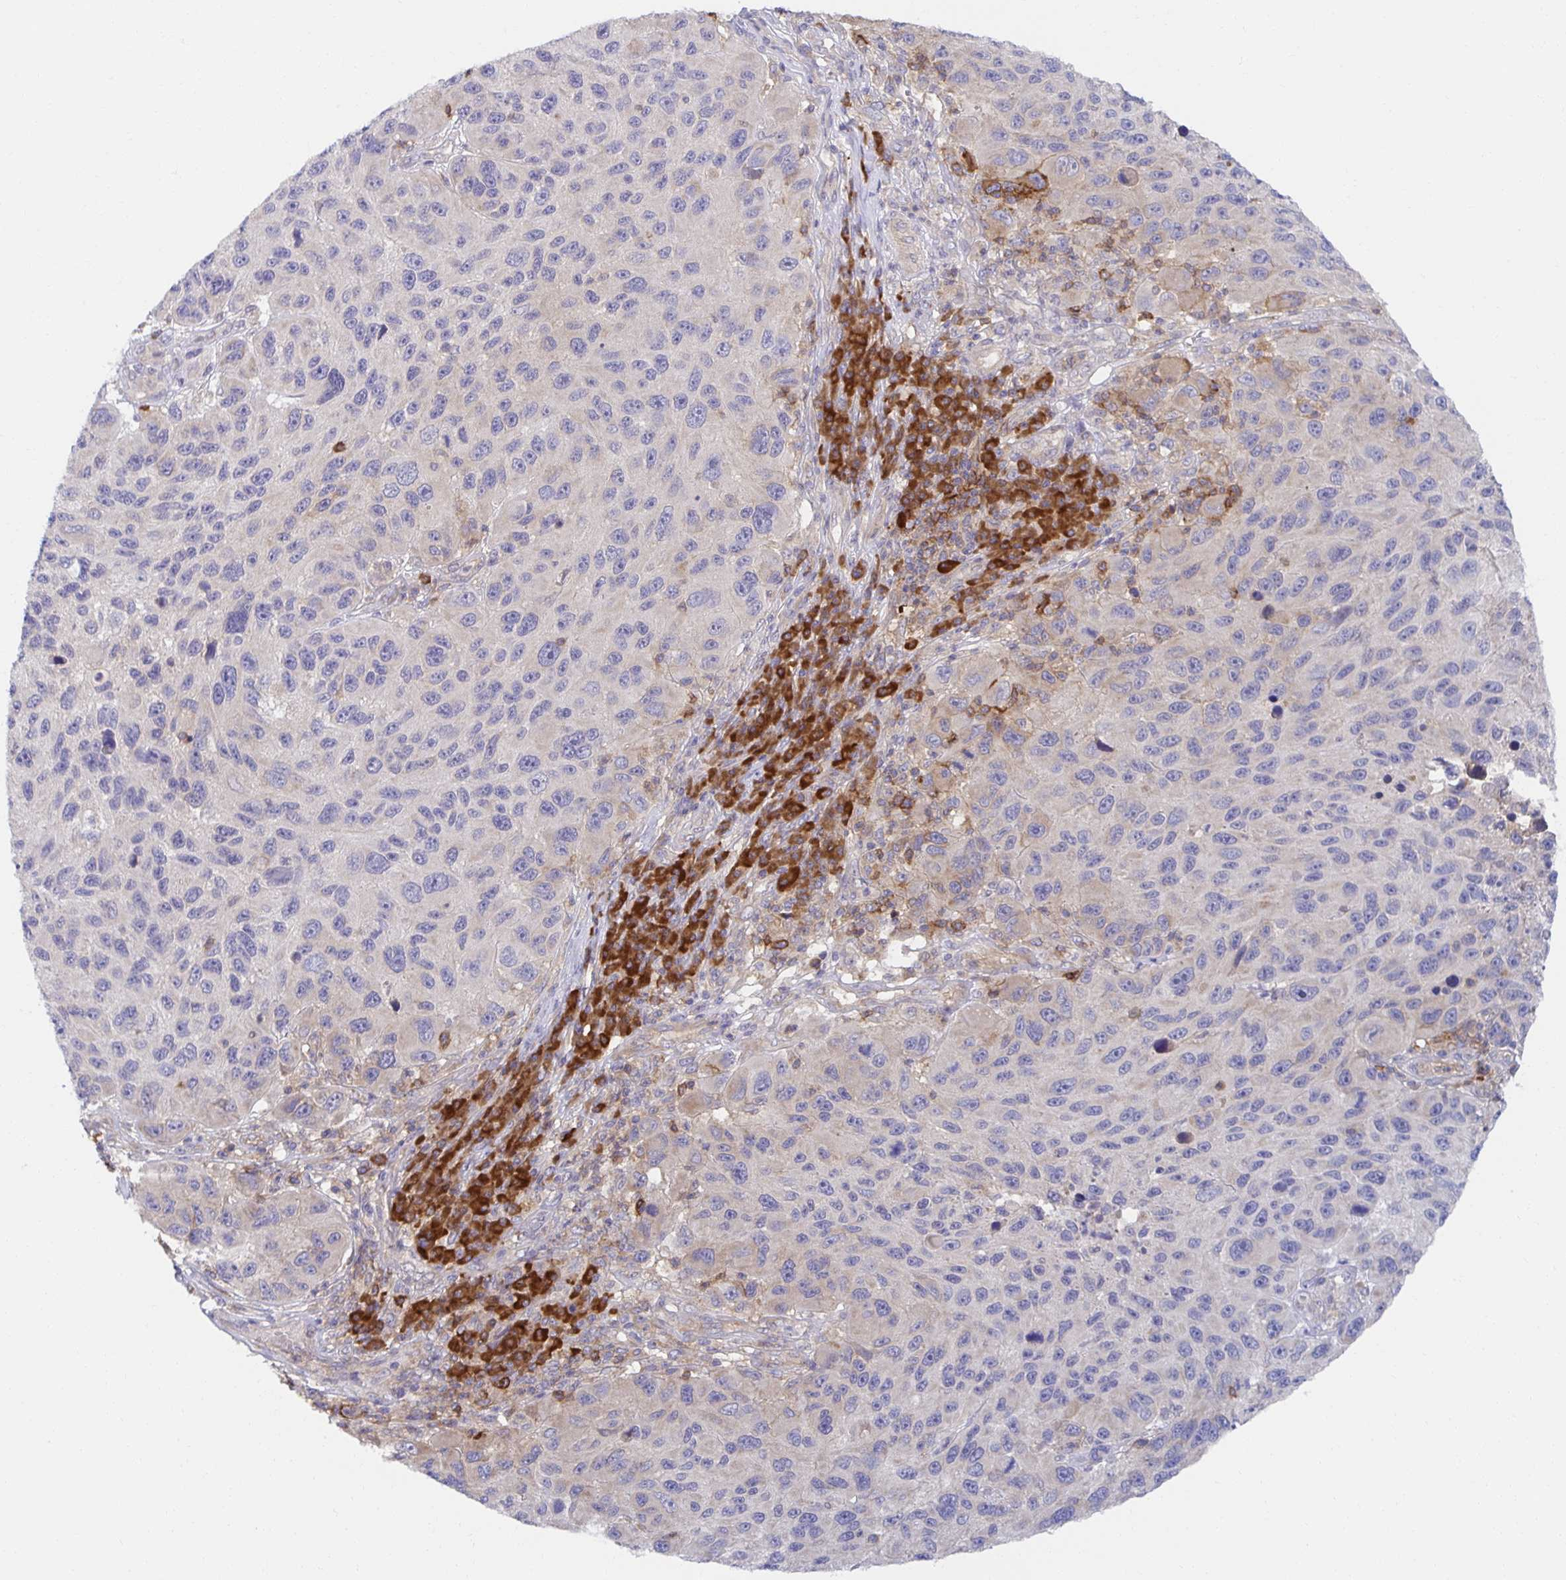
{"staining": {"intensity": "negative", "quantity": "none", "location": "none"}, "tissue": "melanoma", "cell_type": "Tumor cells", "image_type": "cancer", "snomed": [{"axis": "morphology", "description": "Malignant melanoma, NOS"}, {"axis": "topography", "description": "Skin"}], "caption": "Immunohistochemistry (IHC) micrograph of human malignant melanoma stained for a protein (brown), which shows no positivity in tumor cells.", "gene": "BAD", "patient": {"sex": "male", "age": 53}}